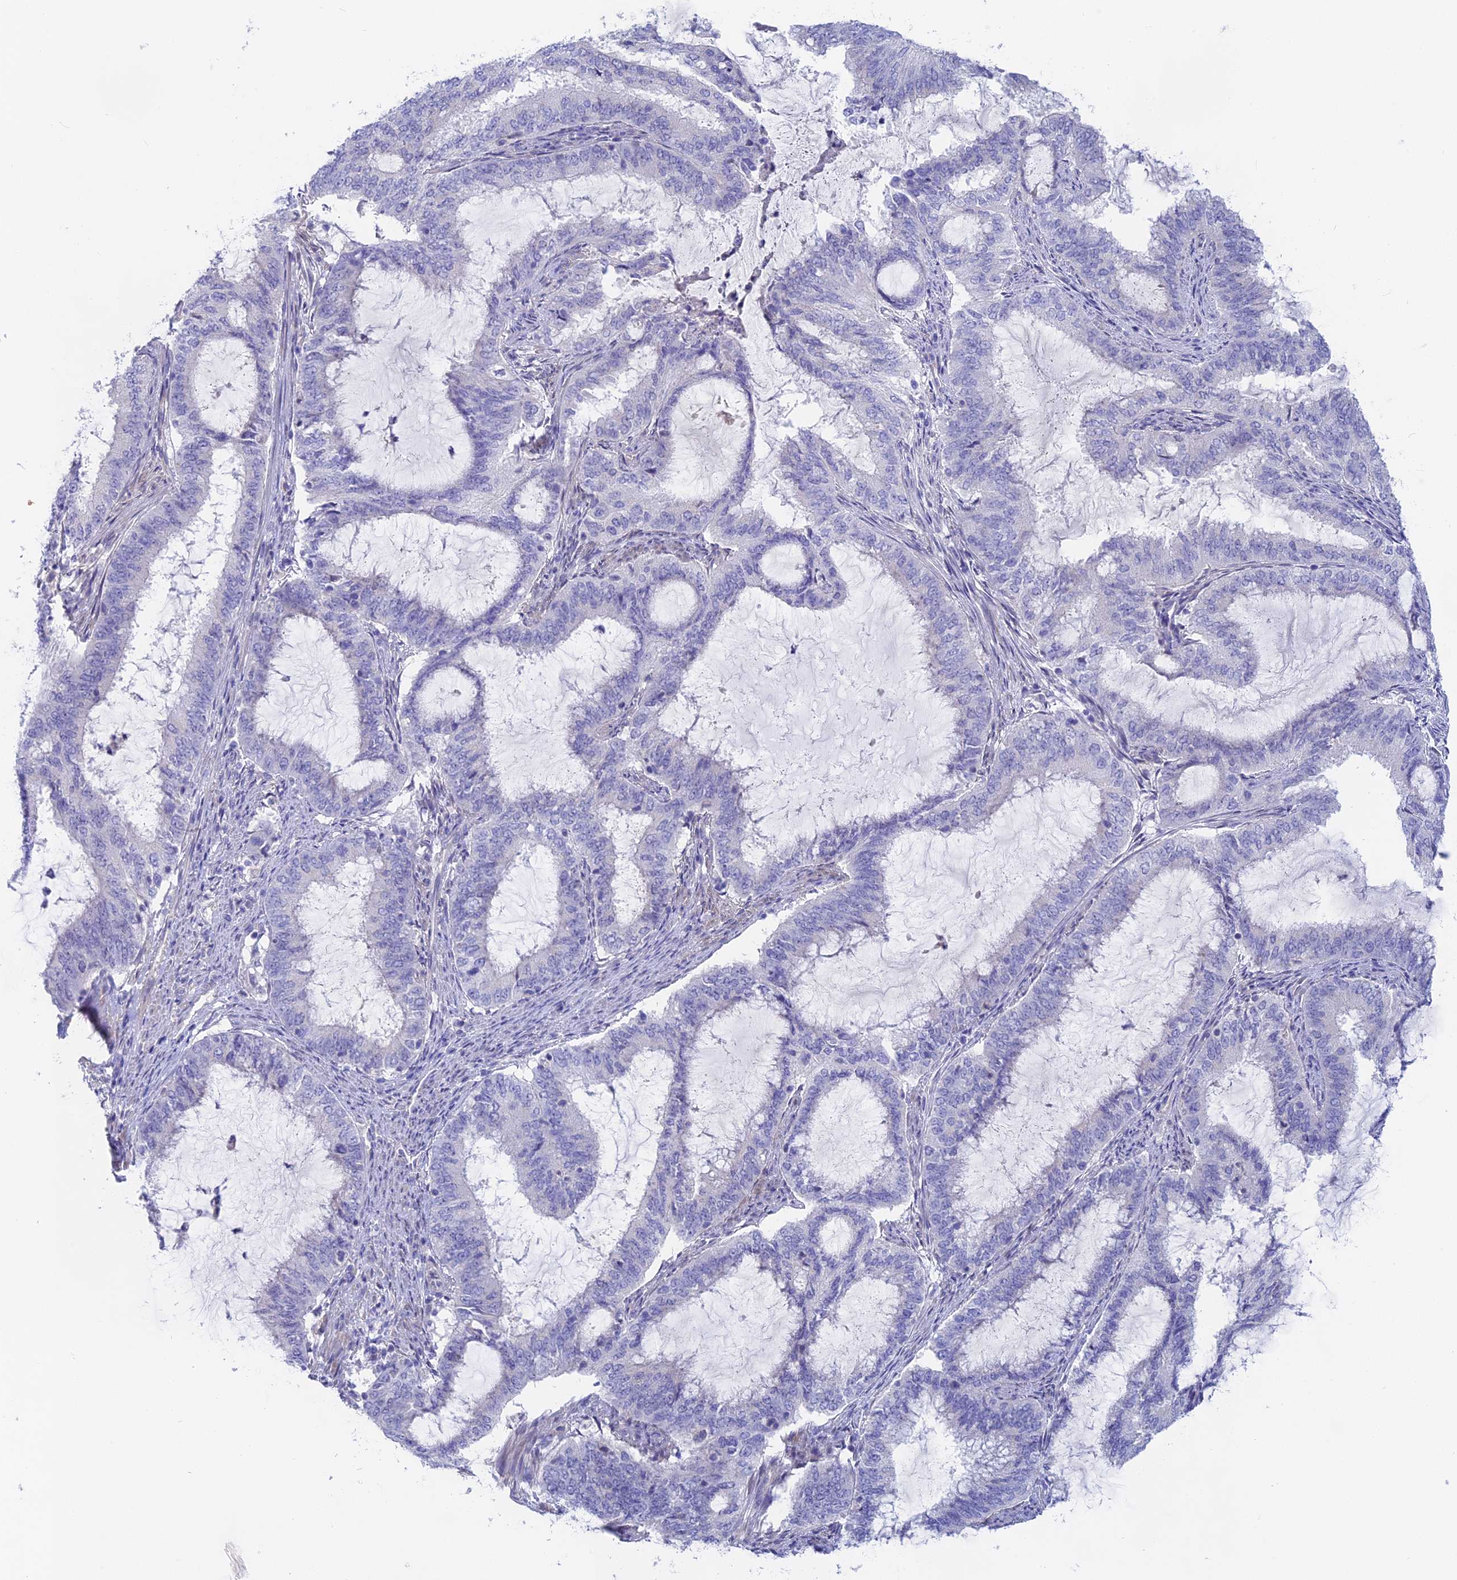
{"staining": {"intensity": "negative", "quantity": "none", "location": "none"}, "tissue": "endometrial cancer", "cell_type": "Tumor cells", "image_type": "cancer", "snomed": [{"axis": "morphology", "description": "Adenocarcinoma, NOS"}, {"axis": "topography", "description": "Endometrium"}], "caption": "Immunohistochemical staining of endometrial adenocarcinoma displays no significant positivity in tumor cells. (Stains: DAB immunohistochemistry with hematoxylin counter stain, Microscopy: brightfield microscopy at high magnification).", "gene": "GLB1L", "patient": {"sex": "female", "age": 51}}